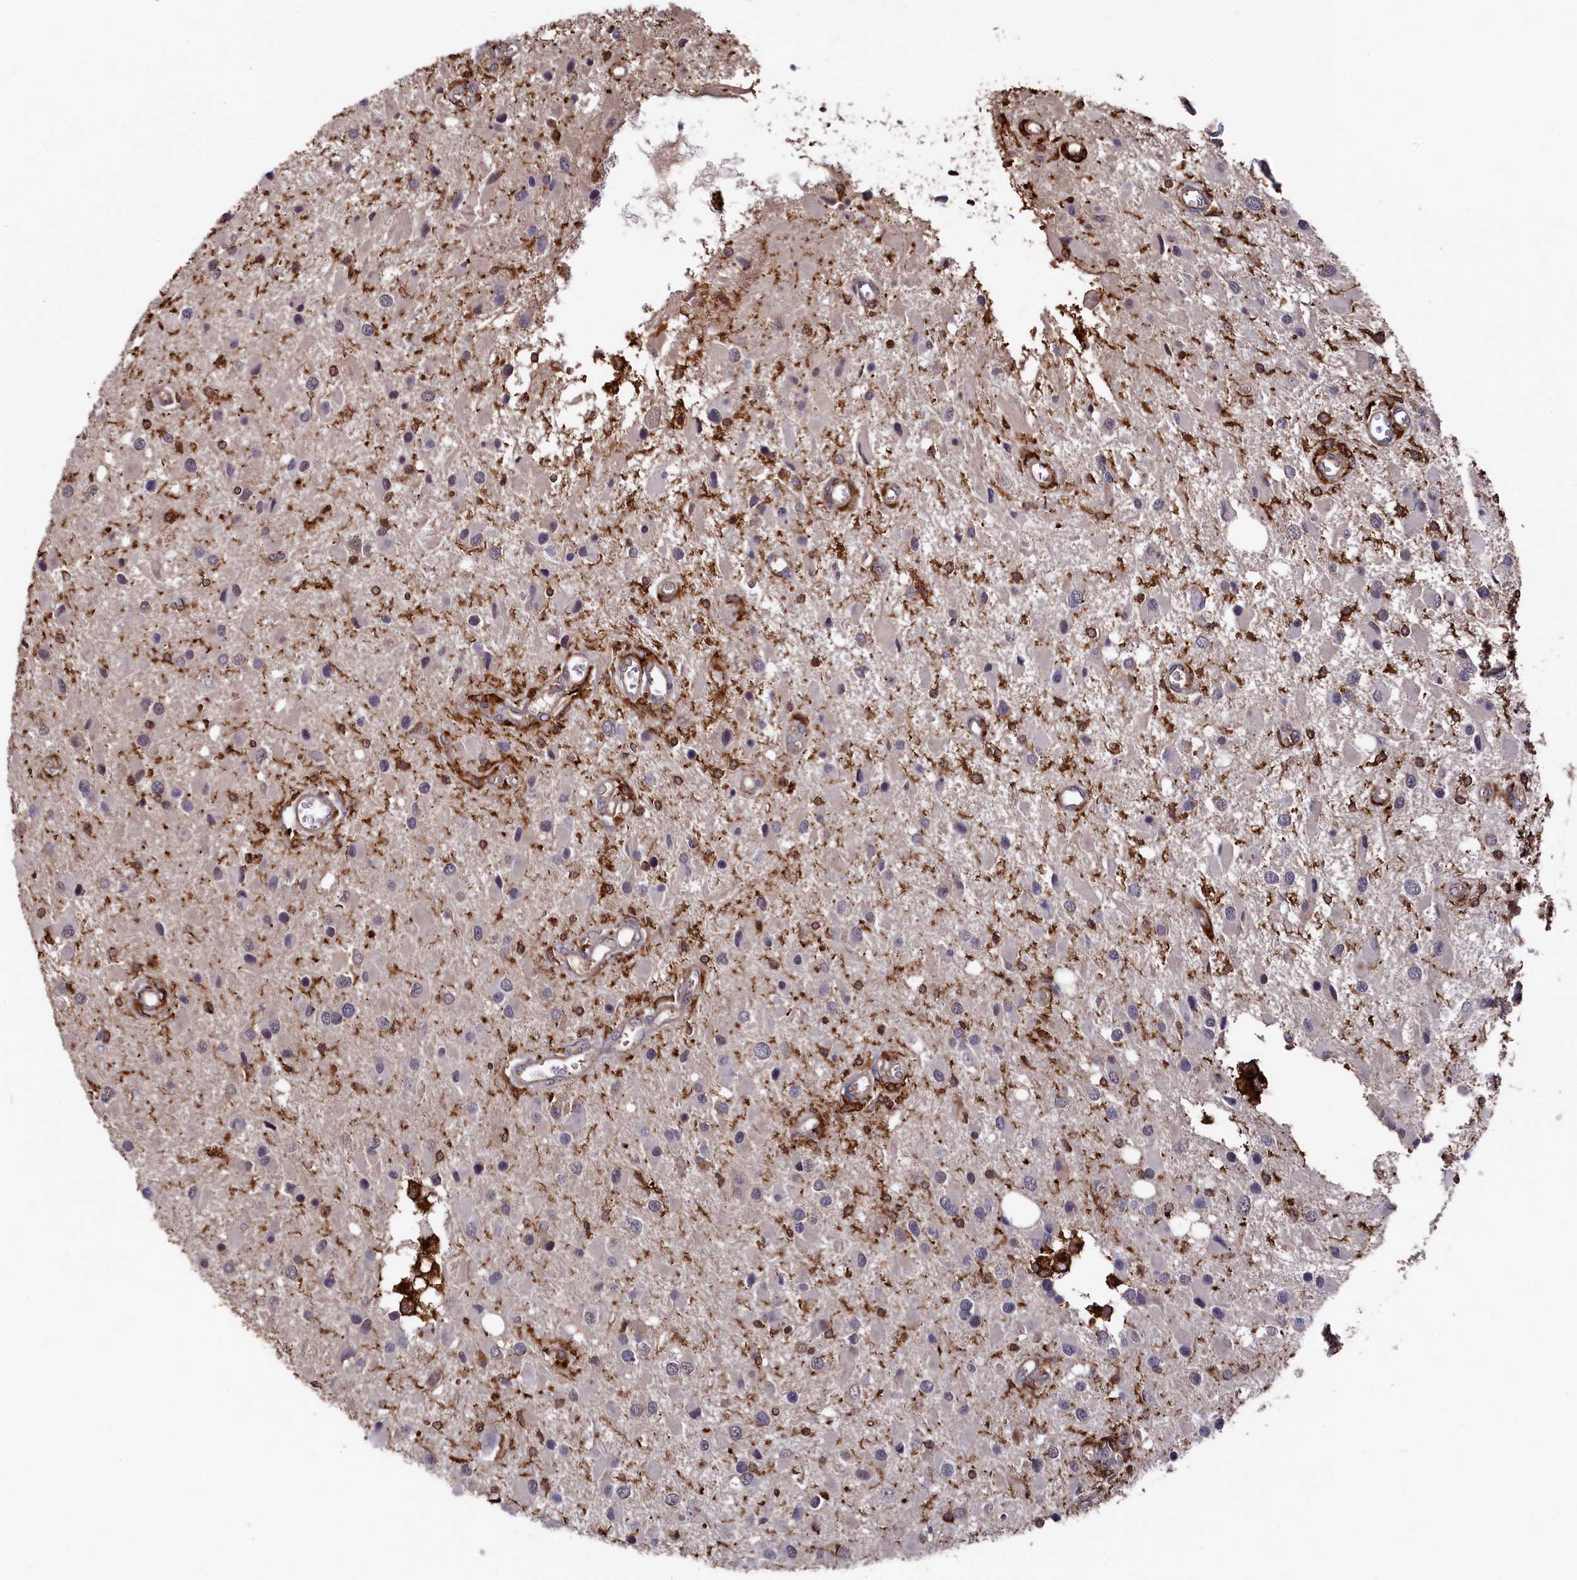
{"staining": {"intensity": "negative", "quantity": "none", "location": "none"}, "tissue": "glioma", "cell_type": "Tumor cells", "image_type": "cancer", "snomed": [{"axis": "morphology", "description": "Glioma, malignant, High grade"}, {"axis": "topography", "description": "Brain"}], "caption": "Immunohistochemical staining of human glioma displays no significant staining in tumor cells.", "gene": "PLEKHO2", "patient": {"sex": "male", "age": 53}}